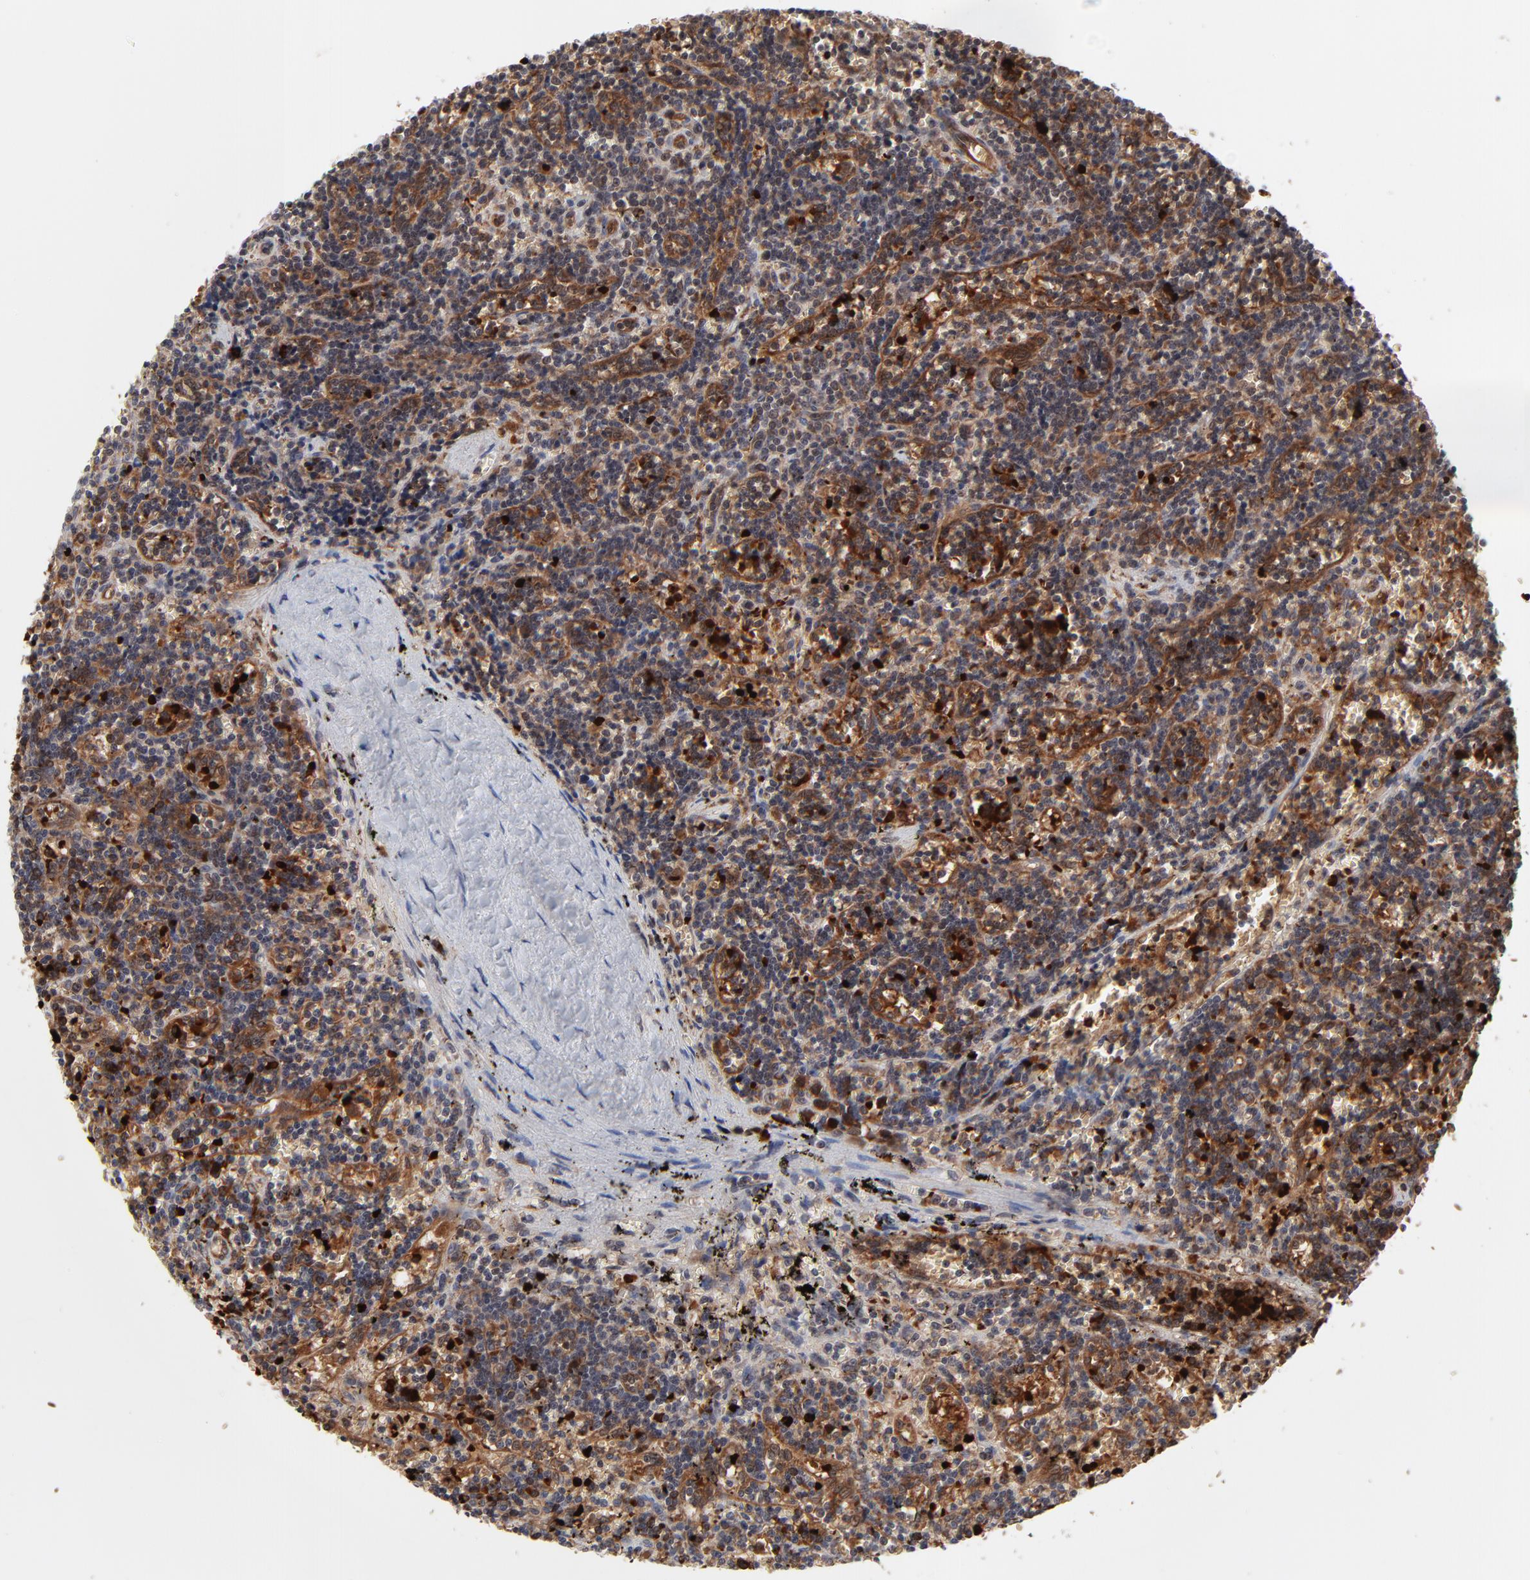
{"staining": {"intensity": "strong", "quantity": "25%-75%", "location": "cytoplasmic/membranous"}, "tissue": "lymphoma", "cell_type": "Tumor cells", "image_type": "cancer", "snomed": [{"axis": "morphology", "description": "Malignant lymphoma, non-Hodgkin's type, Low grade"}, {"axis": "topography", "description": "Spleen"}], "caption": "This micrograph shows IHC staining of low-grade malignant lymphoma, non-Hodgkin's type, with high strong cytoplasmic/membranous expression in approximately 25%-75% of tumor cells.", "gene": "CASP10", "patient": {"sex": "male", "age": 60}}